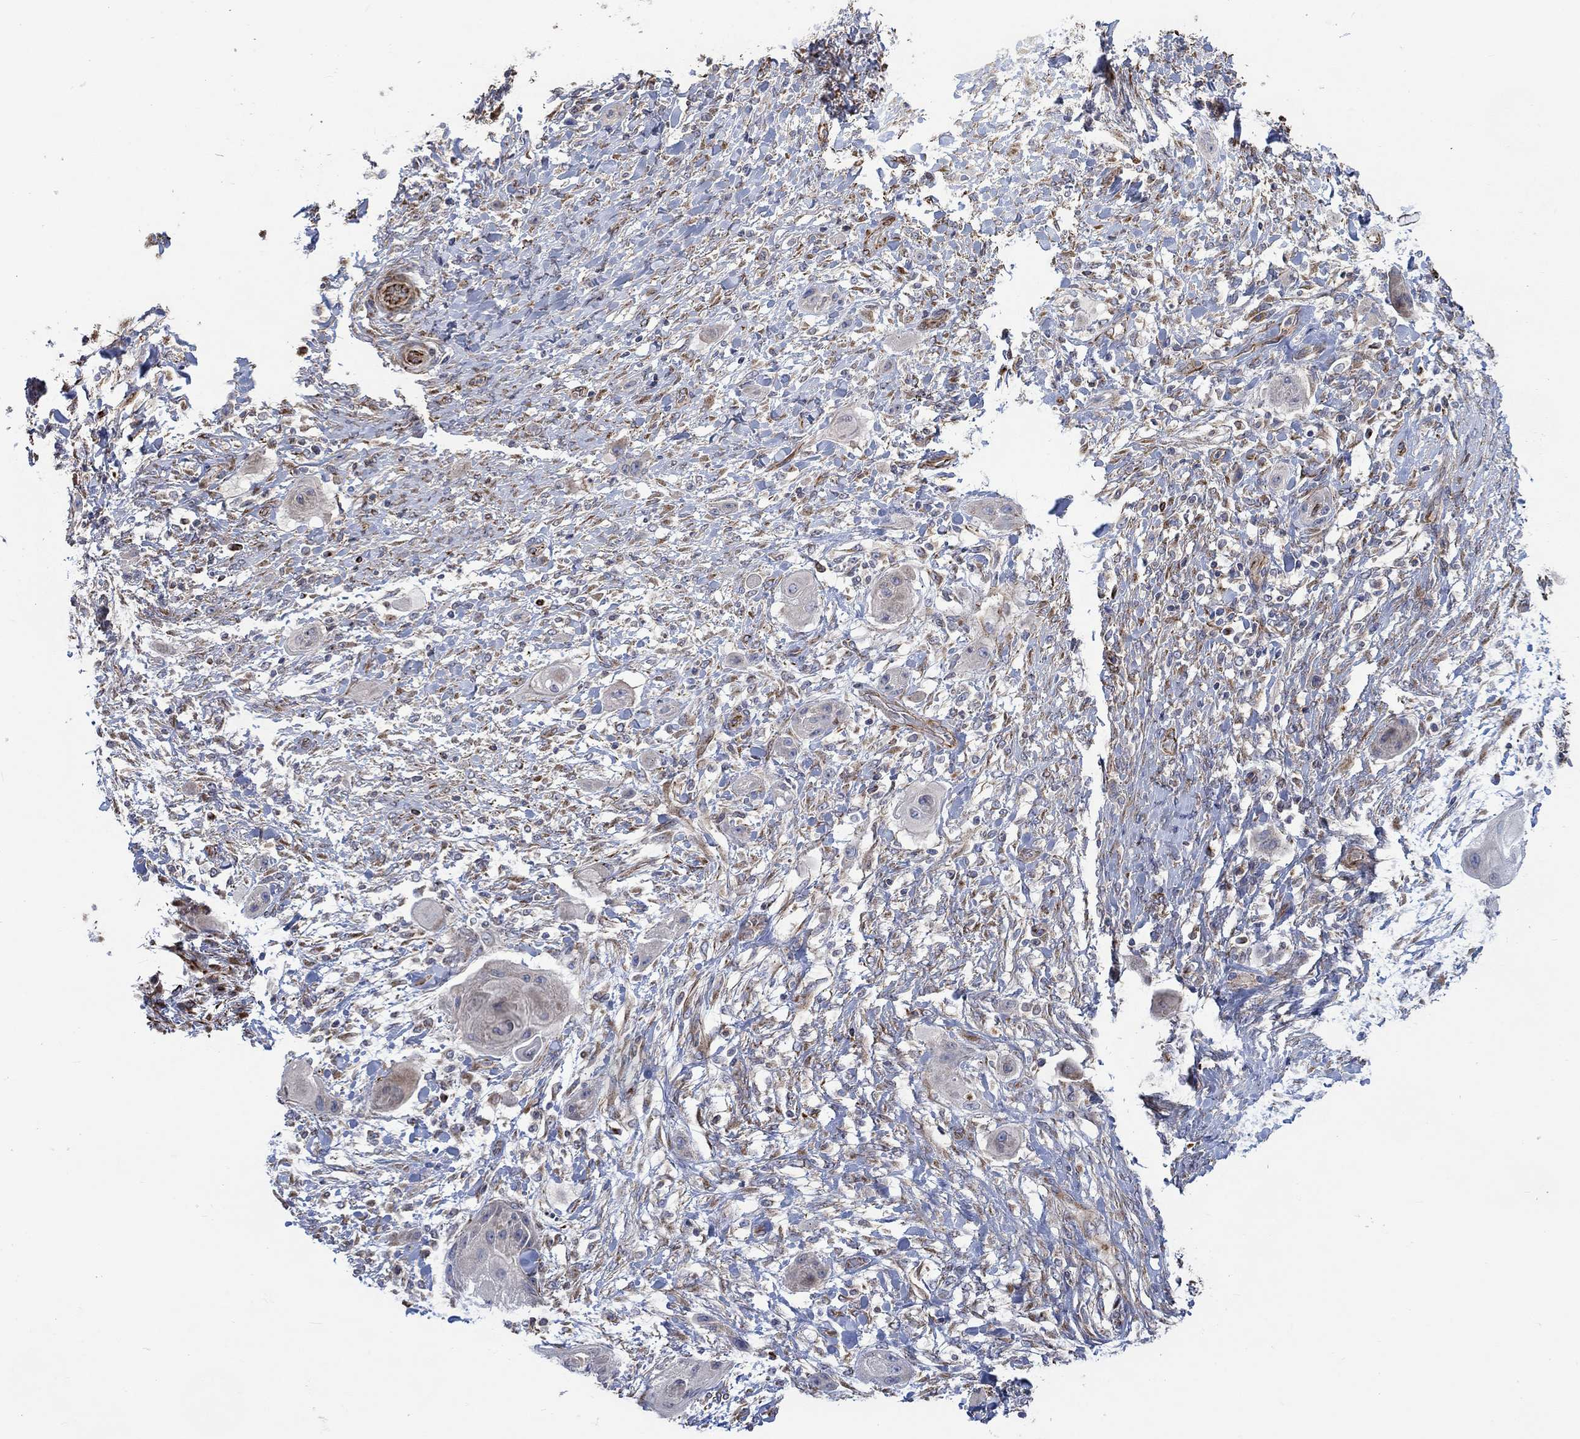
{"staining": {"intensity": "negative", "quantity": "none", "location": "none"}, "tissue": "skin cancer", "cell_type": "Tumor cells", "image_type": "cancer", "snomed": [{"axis": "morphology", "description": "Squamous cell carcinoma, NOS"}, {"axis": "topography", "description": "Skin"}], "caption": "Immunohistochemical staining of skin squamous cell carcinoma displays no significant positivity in tumor cells. (Stains: DAB immunohistochemistry with hematoxylin counter stain, Microscopy: brightfield microscopy at high magnification).", "gene": "CAMK1D", "patient": {"sex": "male", "age": 62}}